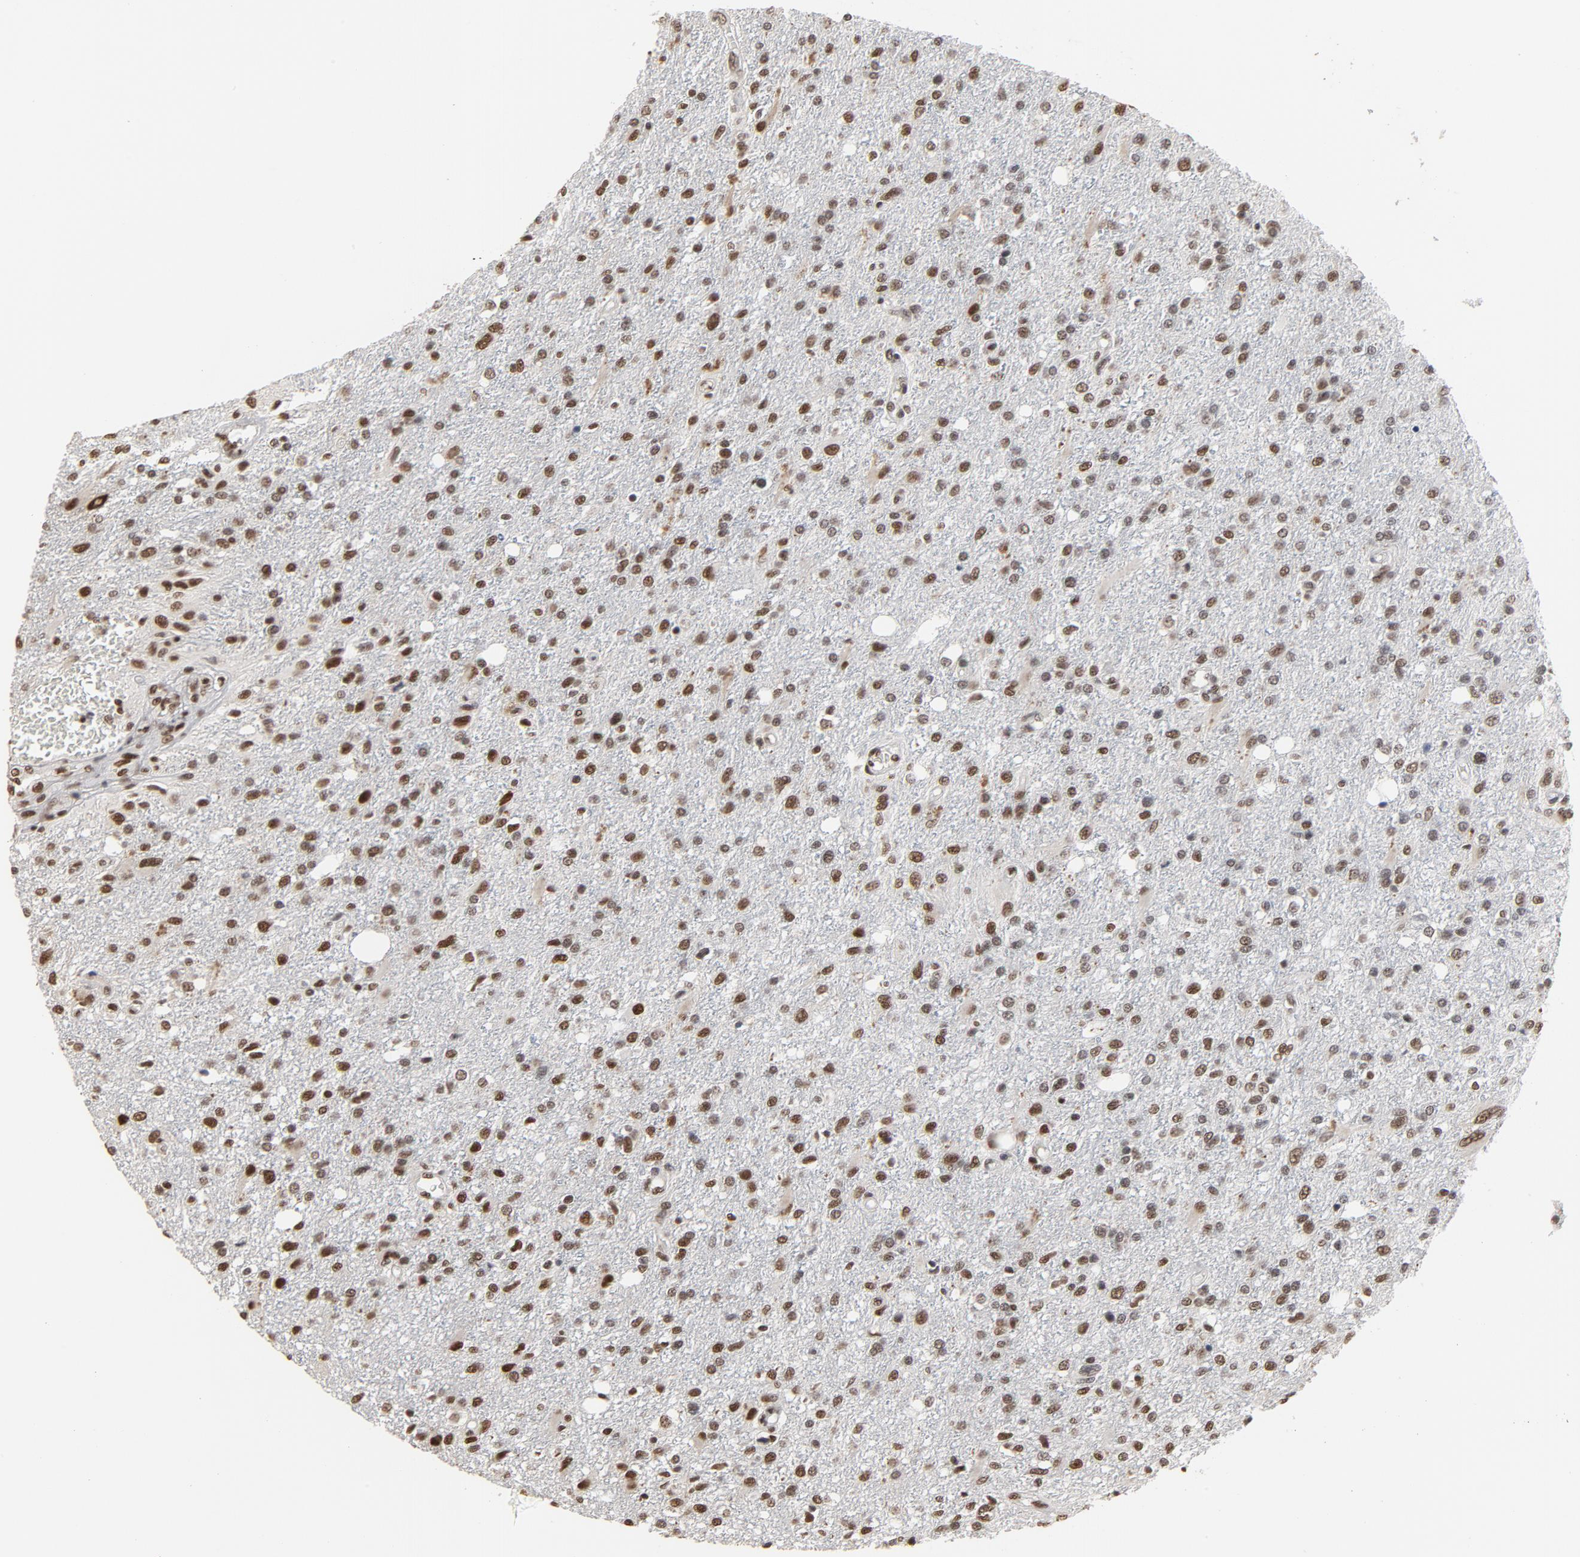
{"staining": {"intensity": "moderate", "quantity": ">75%", "location": "nuclear"}, "tissue": "glioma", "cell_type": "Tumor cells", "image_type": "cancer", "snomed": [{"axis": "morphology", "description": "Glioma, malignant, High grade"}, {"axis": "topography", "description": "Cerebral cortex"}], "caption": "A photomicrograph of glioma stained for a protein displays moderate nuclear brown staining in tumor cells.", "gene": "MRE11", "patient": {"sex": "male", "age": 76}}